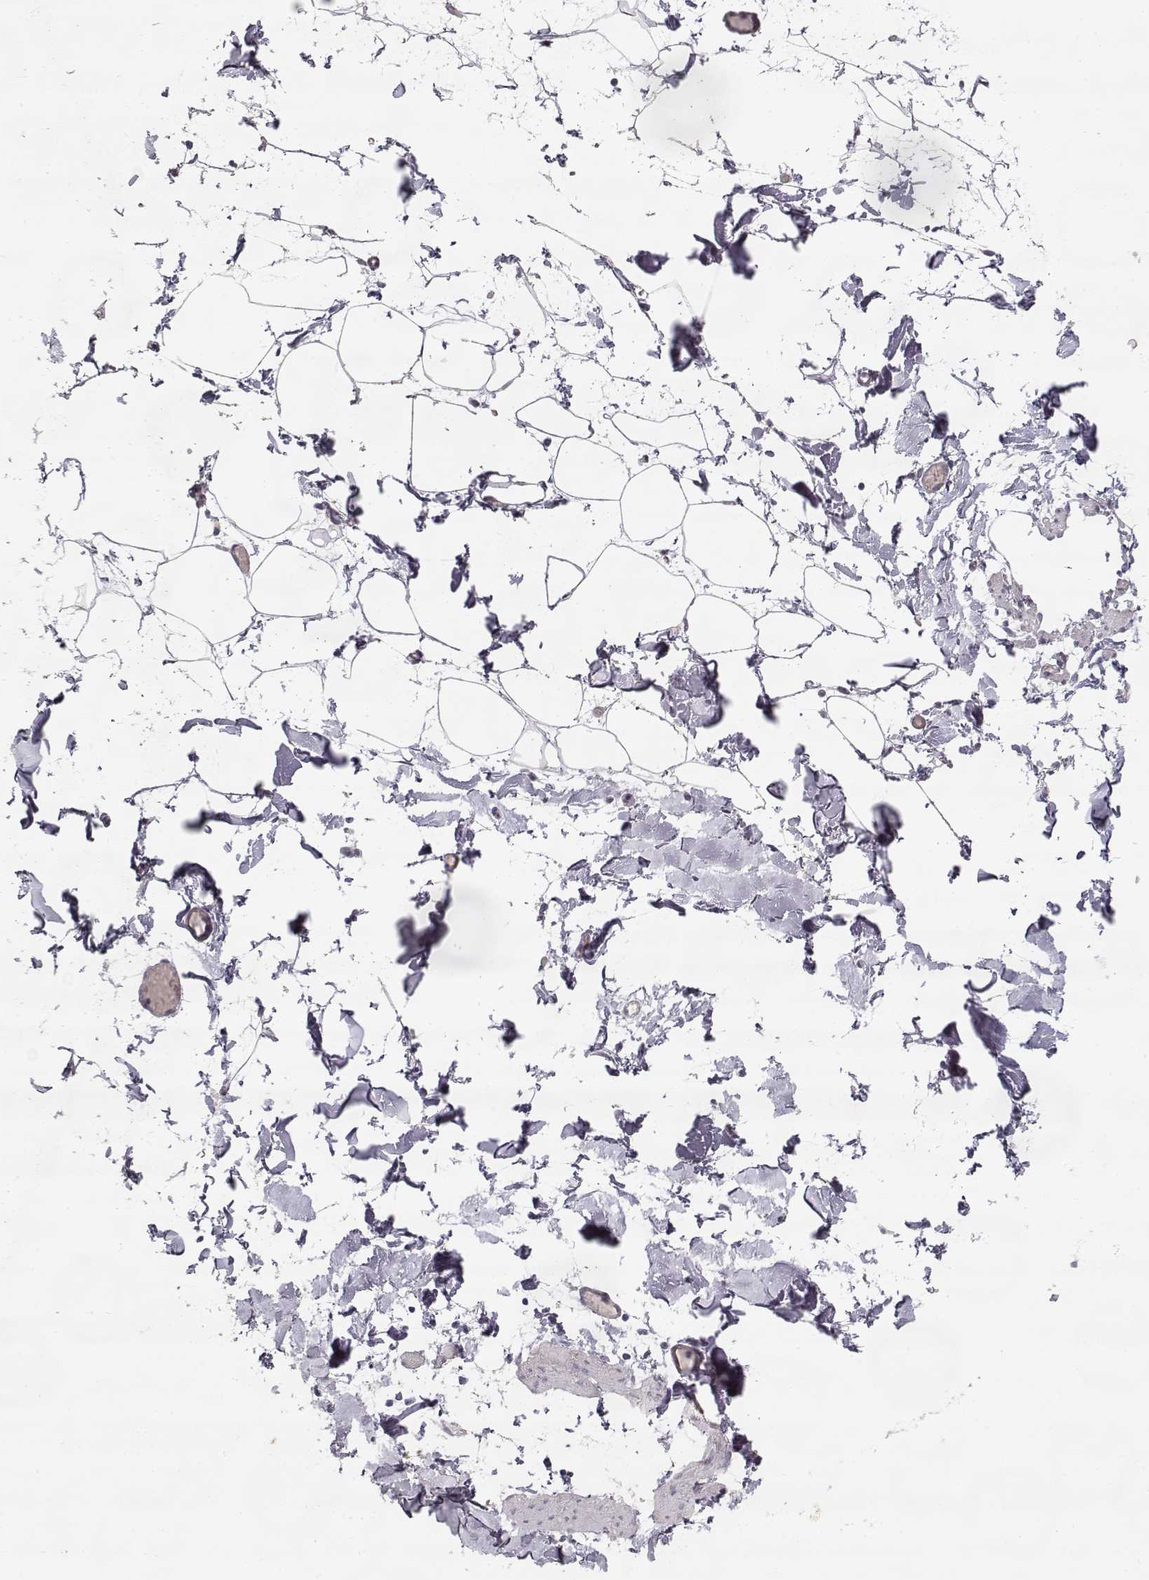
{"staining": {"intensity": "negative", "quantity": "none", "location": "none"}, "tissue": "adipose tissue", "cell_type": "Adipocytes", "image_type": "normal", "snomed": [{"axis": "morphology", "description": "Normal tissue, NOS"}, {"axis": "topography", "description": "Gallbladder"}, {"axis": "topography", "description": "Peripheral nerve tissue"}], "caption": "IHC of benign adipose tissue demonstrates no staining in adipocytes. The staining is performed using DAB brown chromogen with nuclei counter-stained in using hematoxylin.", "gene": "TPH2", "patient": {"sex": "female", "age": 45}}